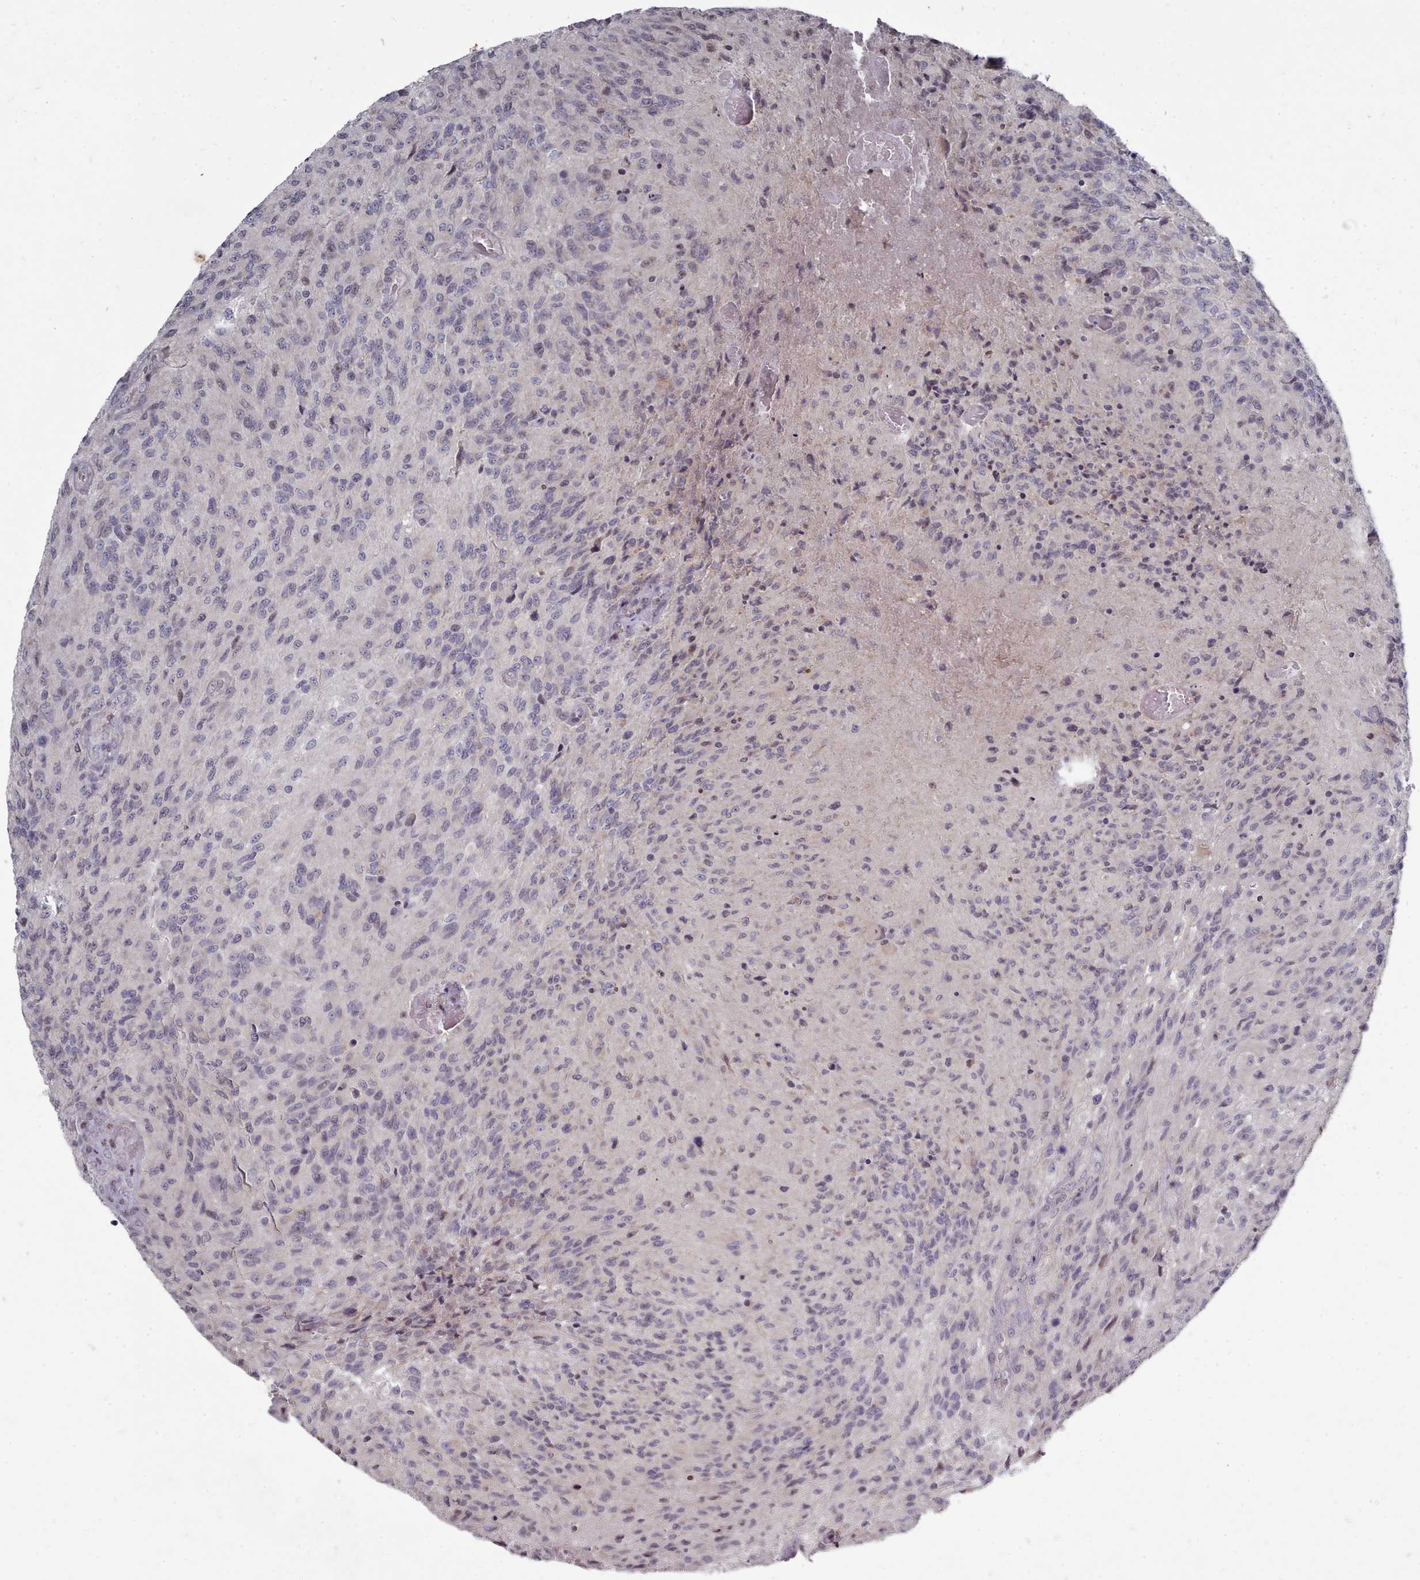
{"staining": {"intensity": "negative", "quantity": "none", "location": "none"}, "tissue": "glioma", "cell_type": "Tumor cells", "image_type": "cancer", "snomed": [{"axis": "morphology", "description": "Normal tissue, NOS"}, {"axis": "morphology", "description": "Glioma, malignant, High grade"}, {"axis": "topography", "description": "Cerebral cortex"}], "caption": "Malignant high-grade glioma was stained to show a protein in brown. There is no significant positivity in tumor cells.", "gene": "ACKR3", "patient": {"sex": "male", "age": 56}}